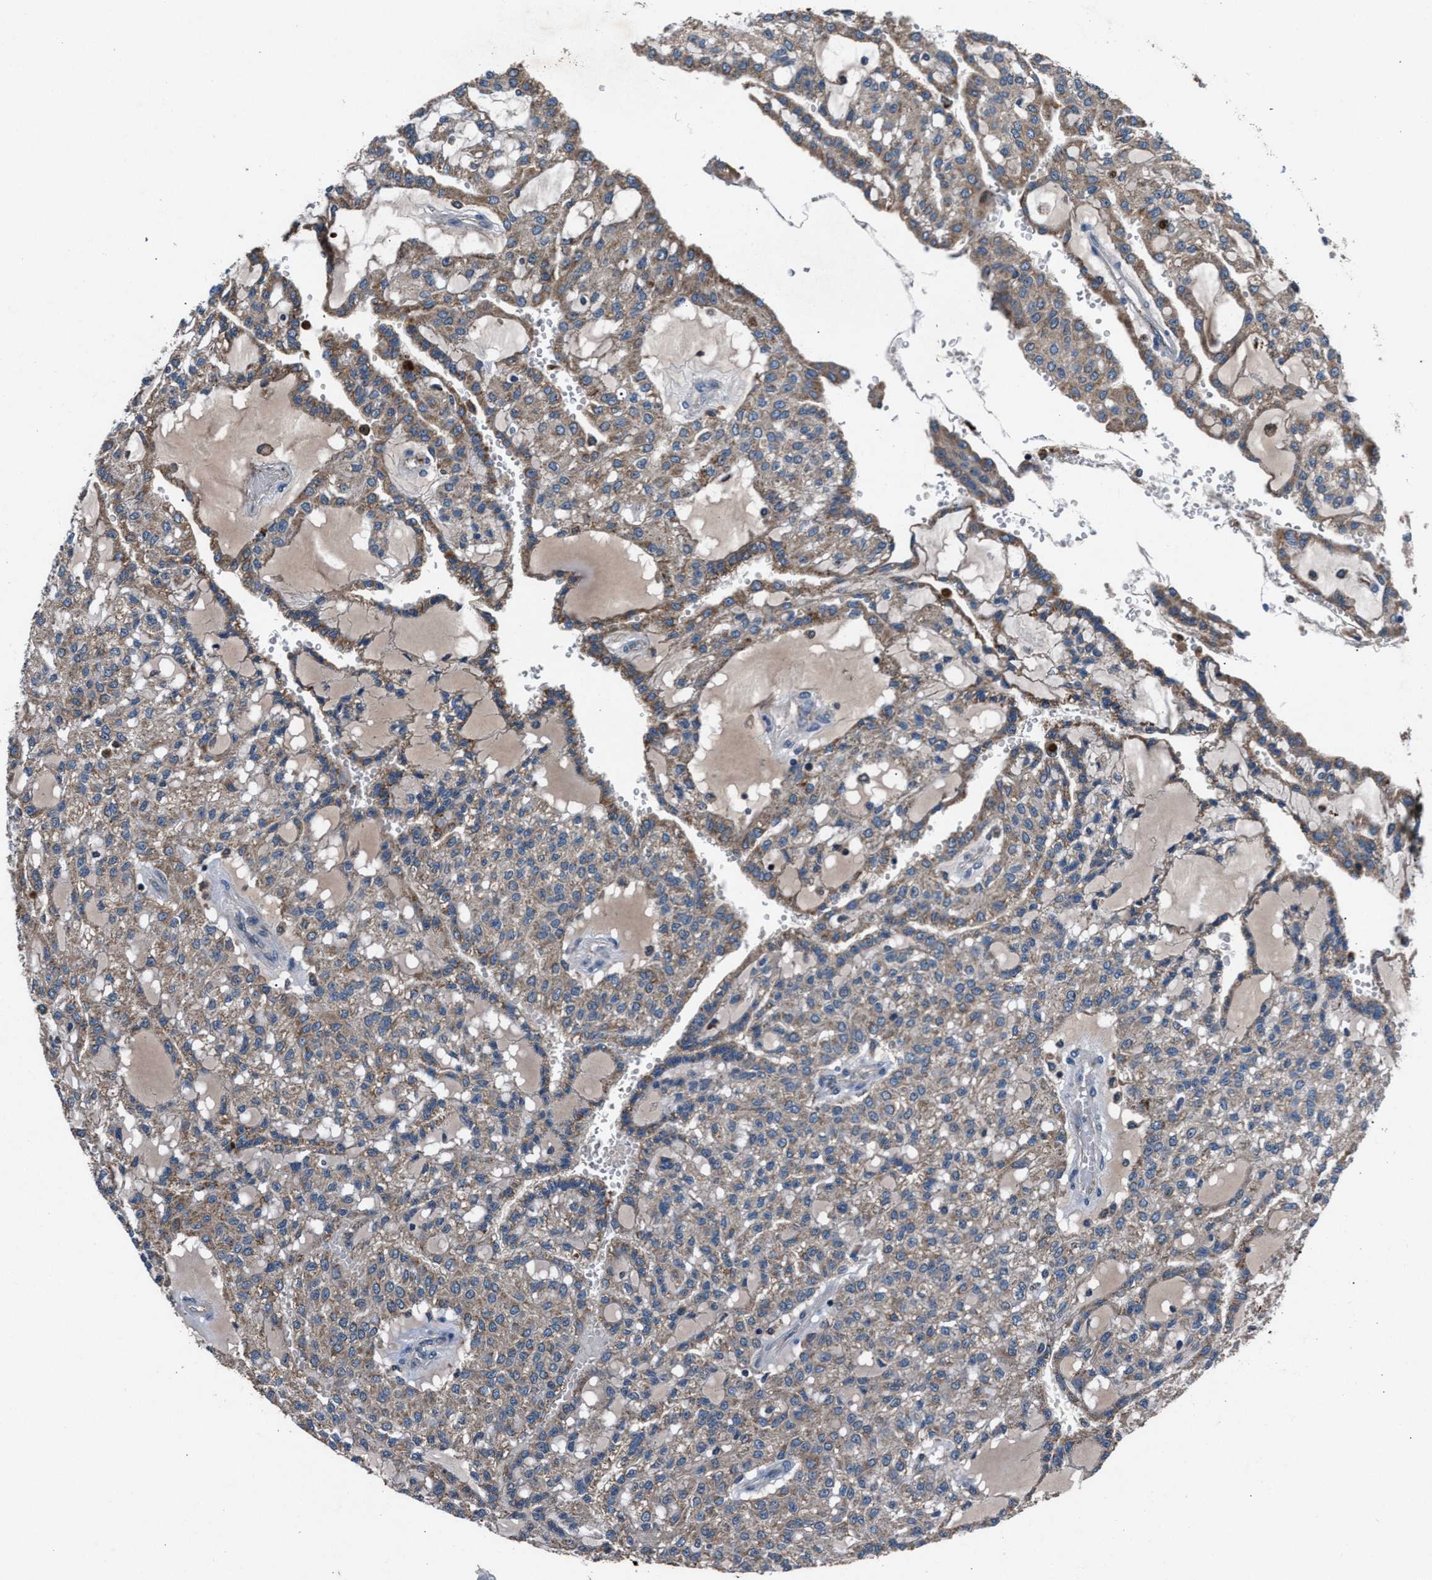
{"staining": {"intensity": "weak", "quantity": ">75%", "location": "cytoplasmic/membranous"}, "tissue": "renal cancer", "cell_type": "Tumor cells", "image_type": "cancer", "snomed": [{"axis": "morphology", "description": "Adenocarcinoma, NOS"}, {"axis": "topography", "description": "Kidney"}], "caption": "An image showing weak cytoplasmic/membranous staining in approximately >75% of tumor cells in renal cancer (adenocarcinoma), as visualized by brown immunohistochemical staining.", "gene": "FAM221A", "patient": {"sex": "male", "age": 63}}